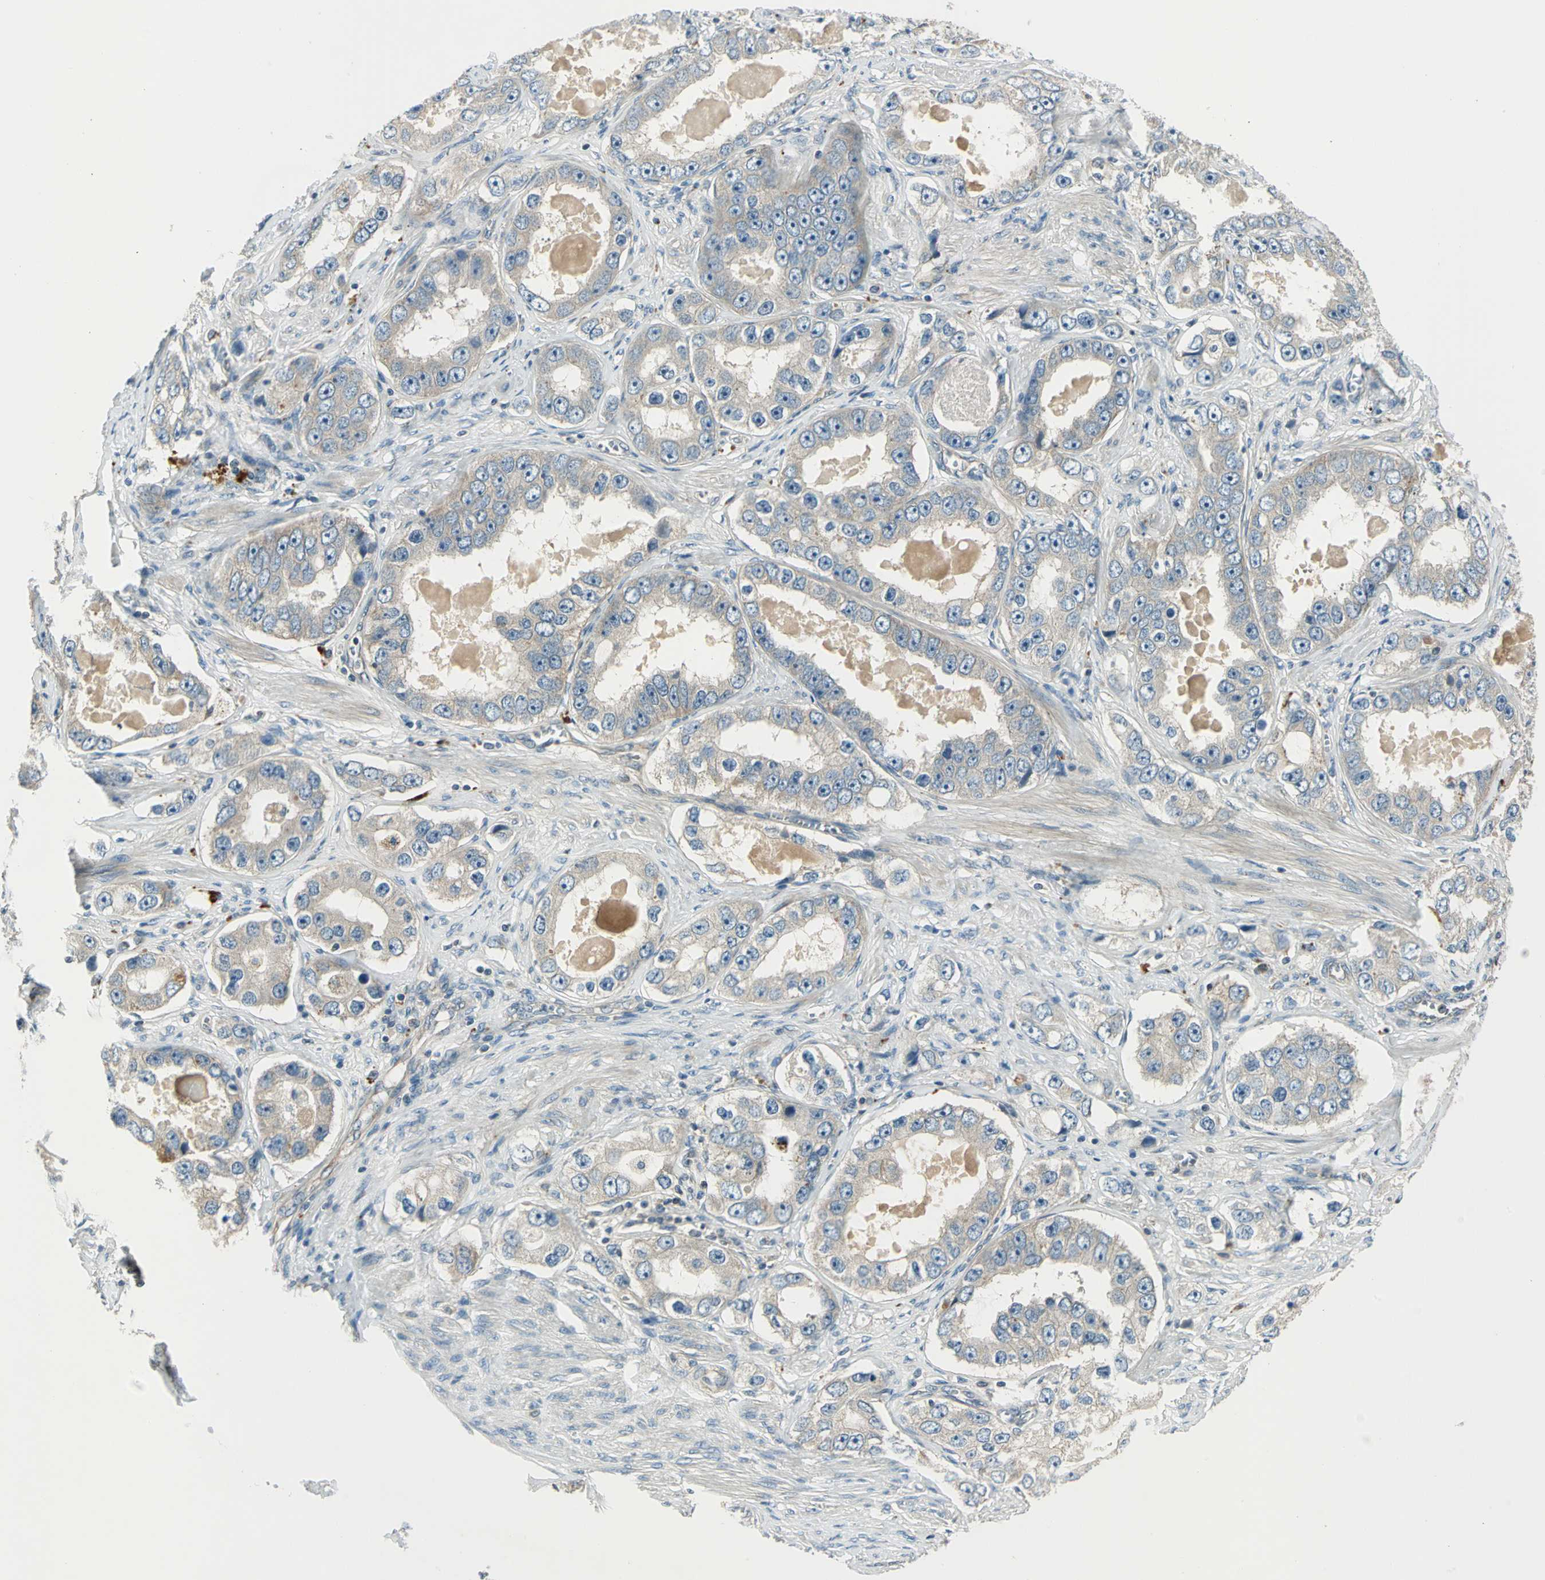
{"staining": {"intensity": "weak", "quantity": ">75%", "location": "cytoplasmic/membranous"}, "tissue": "prostate cancer", "cell_type": "Tumor cells", "image_type": "cancer", "snomed": [{"axis": "morphology", "description": "Adenocarcinoma, High grade"}, {"axis": "topography", "description": "Prostate"}], "caption": "A micrograph showing weak cytoplasmic/membranous expression in about >75% of tumor cells in prostate high-grade adenocarcinoma, as visualized by brown immunohistochemical staining.", "gene": "PRKAA1", "patient": {"sex": "male", "age": 63}}